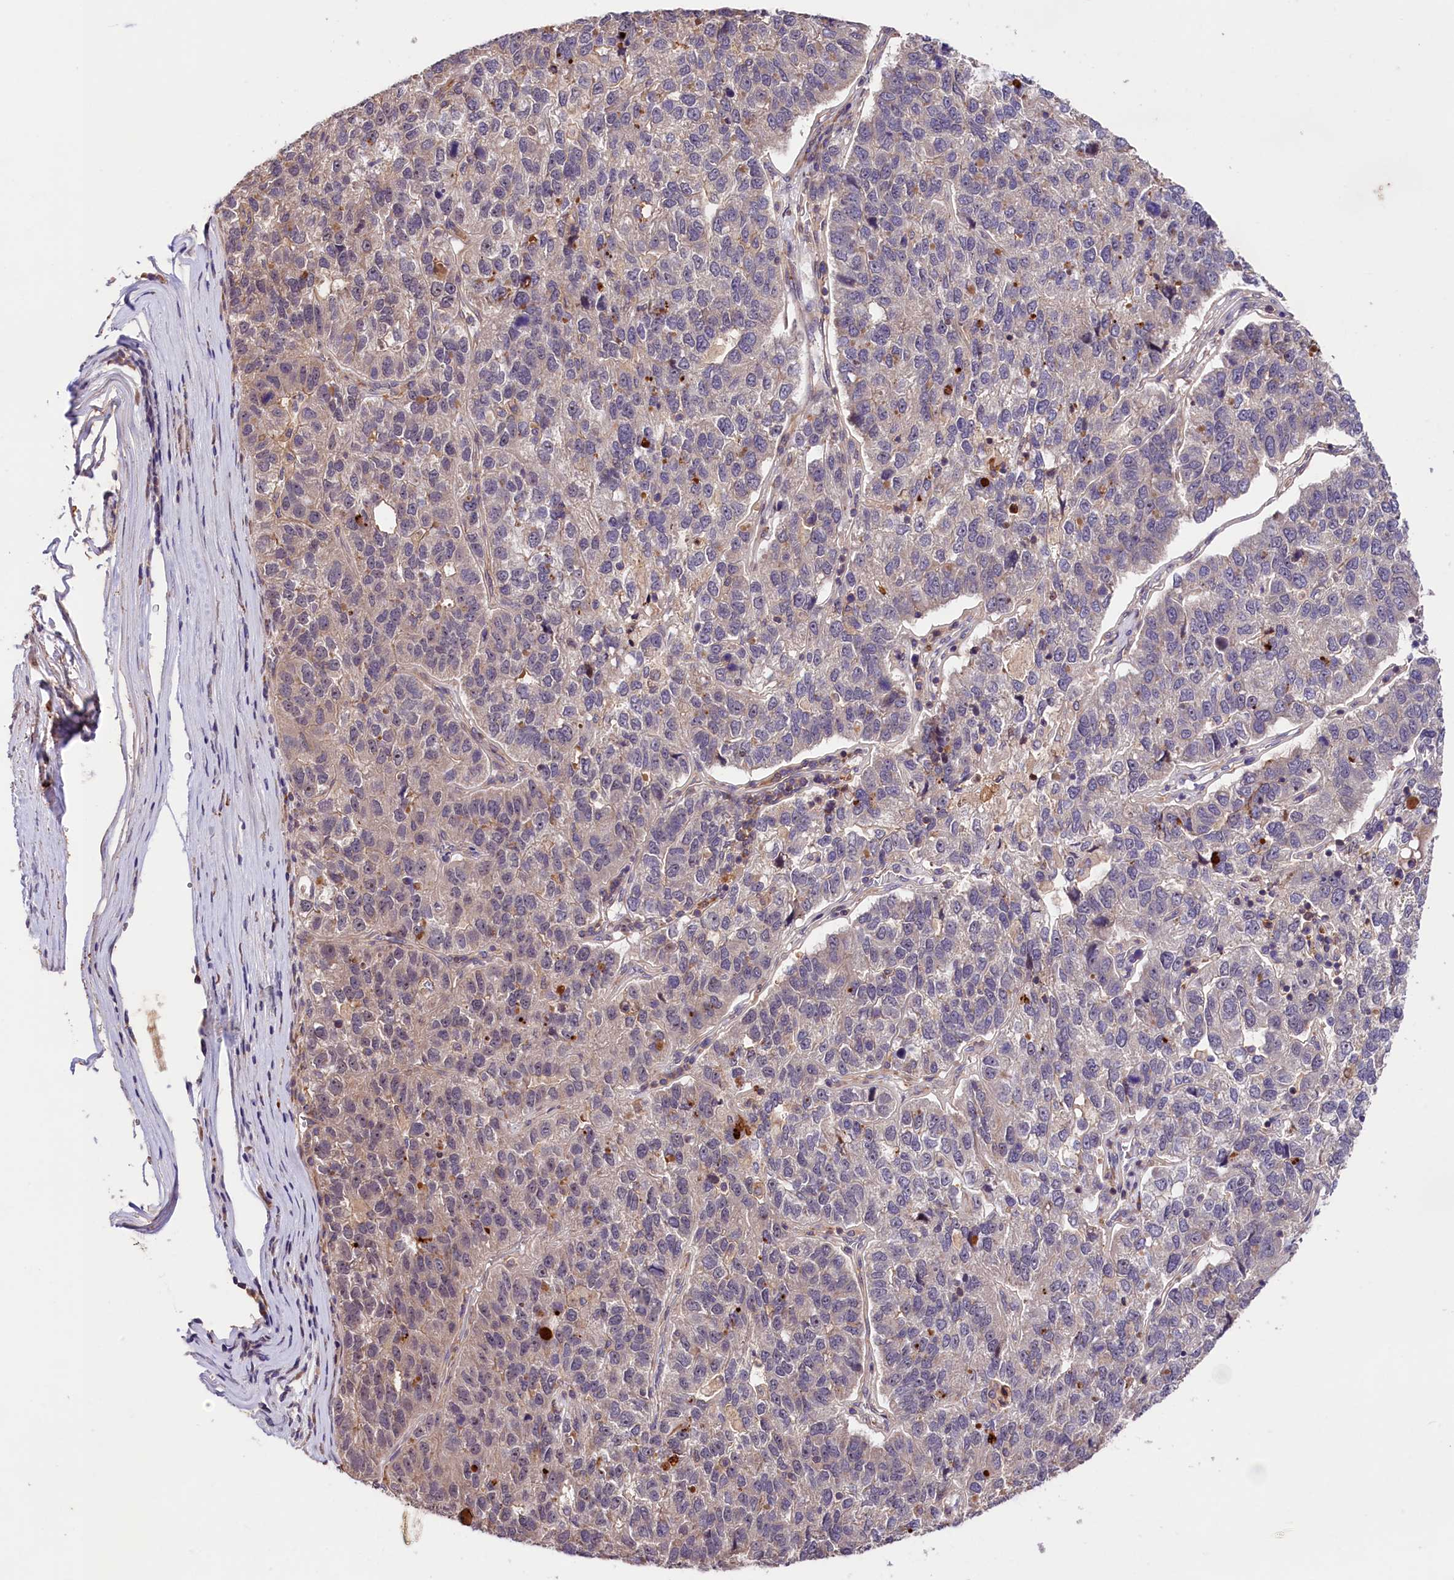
{"staining": {"intensity": "negative", "quantity": "none", "location": "none"}, "tissue": "pancreatic cancer", "cell_type": "Tumor cells", "image_type": "cancer", "snomed": [{"axis": "morphology", "description": "Adenocarcinoma, NOS"}, {"axis": "topography", "description": "Pancreas"}], "caption": "A histopathology image of human adenocarcinoma (pancreatic) is negative for staining in tumor cells. (Immunohistochemistry (ihc), brightfield microscopy, high magnification).", "gene": "CACNA1H", "patient": {"sex": "female", "age": 61}}